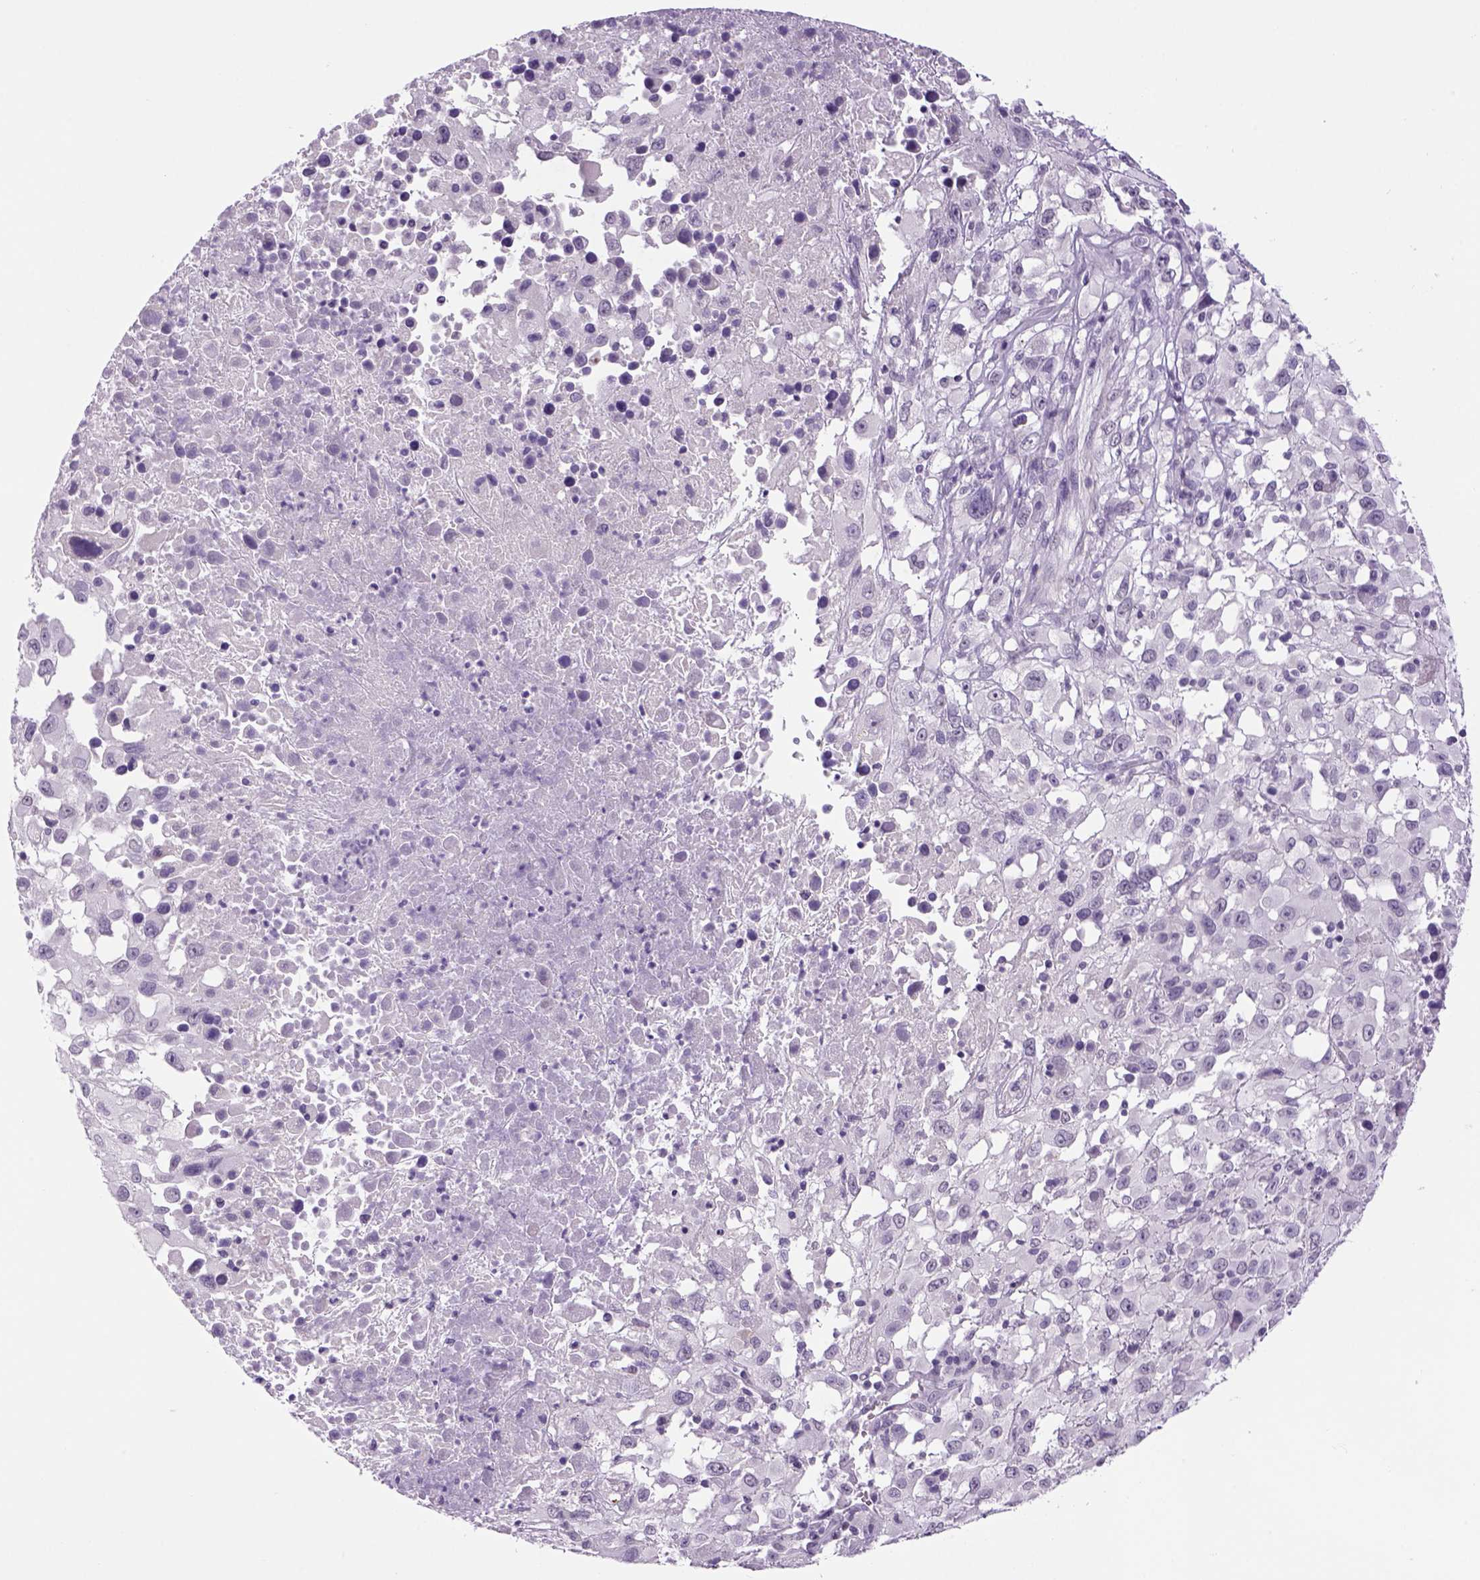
{"staining": {"intensity": "negative", "quantity": "none", "location": "none"}, "tissue": "melanoma", "cell_type": "Tumor cells", "image_type": "cancer", "snomed": [{"axis": "morphology", "description": "Malignant melanoma, Metastatic site"}, {"axis": "topography", "description": "Soft tissue"}], "caption": "Protein analysis of malignant melanoma (metastatic site) exhibits no significant expression in tumor cells.", "gene": "DBH", "patient": {"sex": "male", "age": 50}}